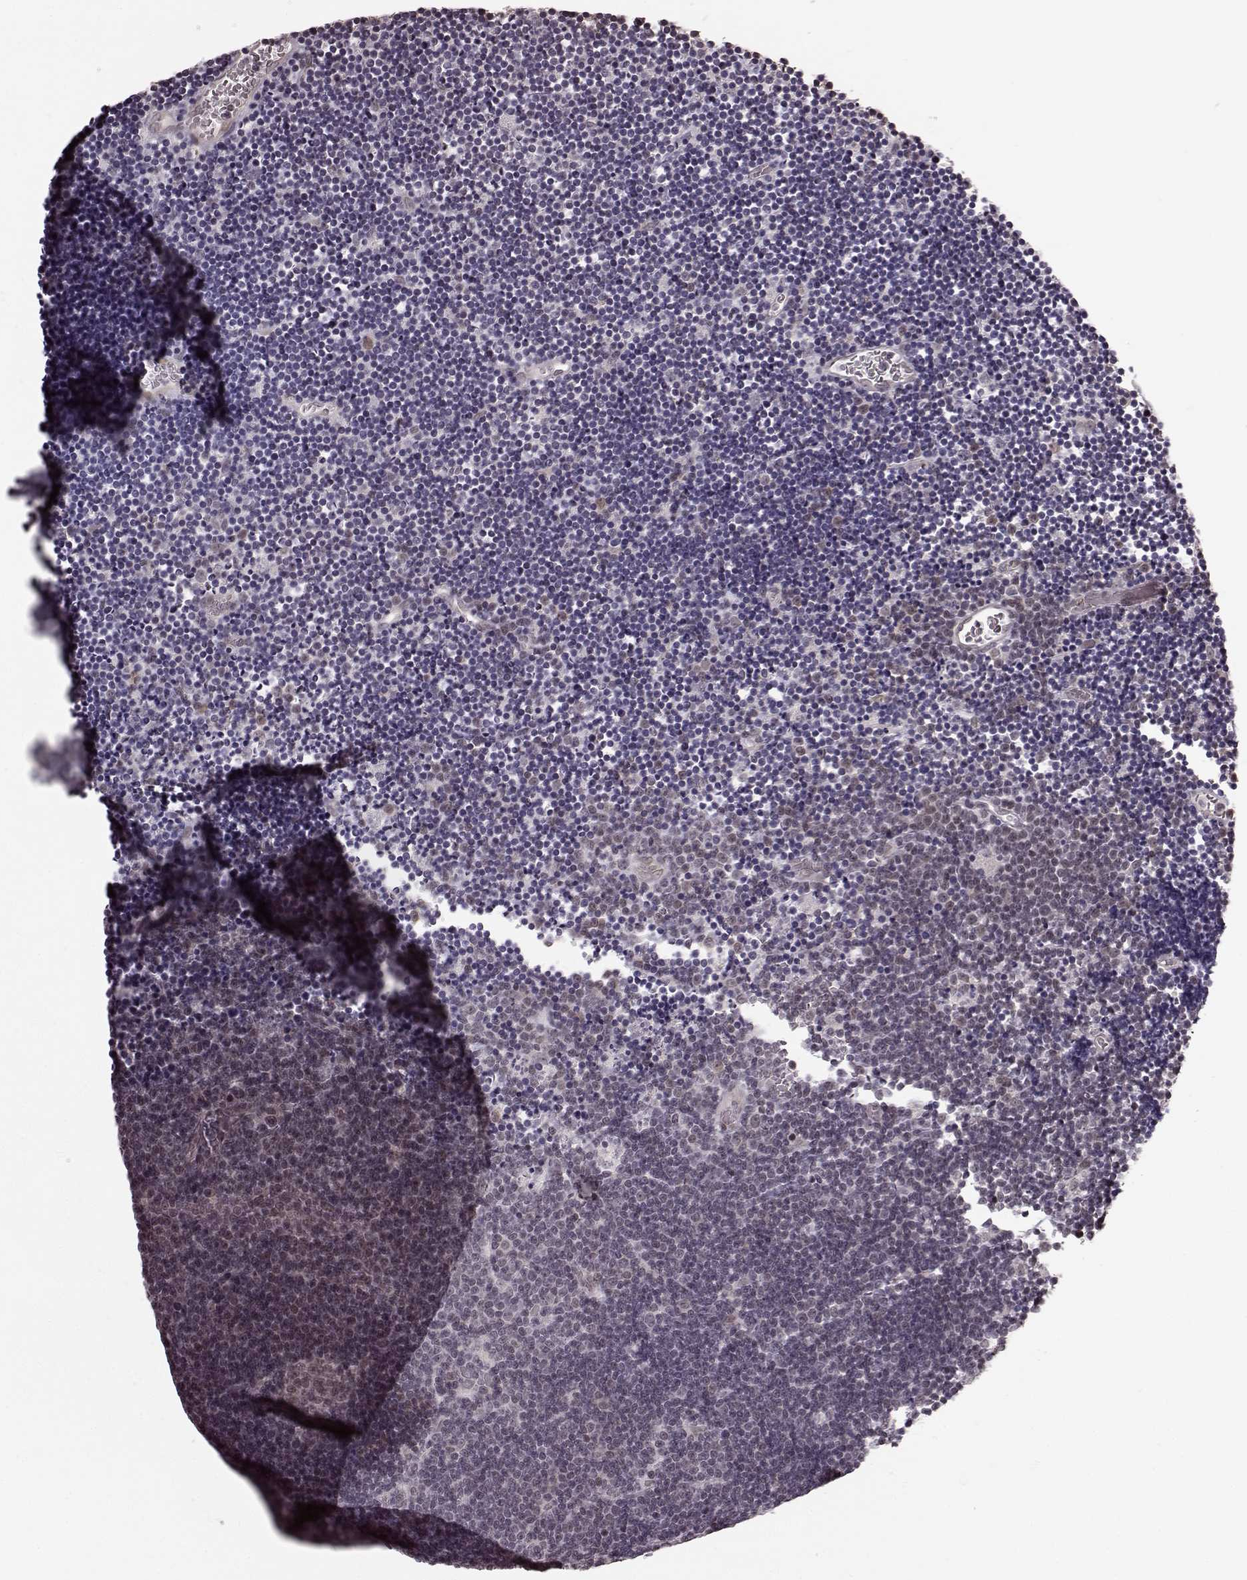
{"staining": {"intensity": "negative", "quantity": "none", "location": "none"}, "tissue": "lymphoma", "cell_type": "Tumor cells", "image_type": "cancer", "snomed": [{"axis": "morphology", "description": "Malignant lymphoma, non-Hodgkin's type, Low grade"}, {"axis": "topography", "description": "Brain"}], "caption": "This is an IHC micrograph of lymphoma. There is no positivity in tumor cells.", "gene": "PLCB4", "patient": {"sex": "female", "age": 66}}